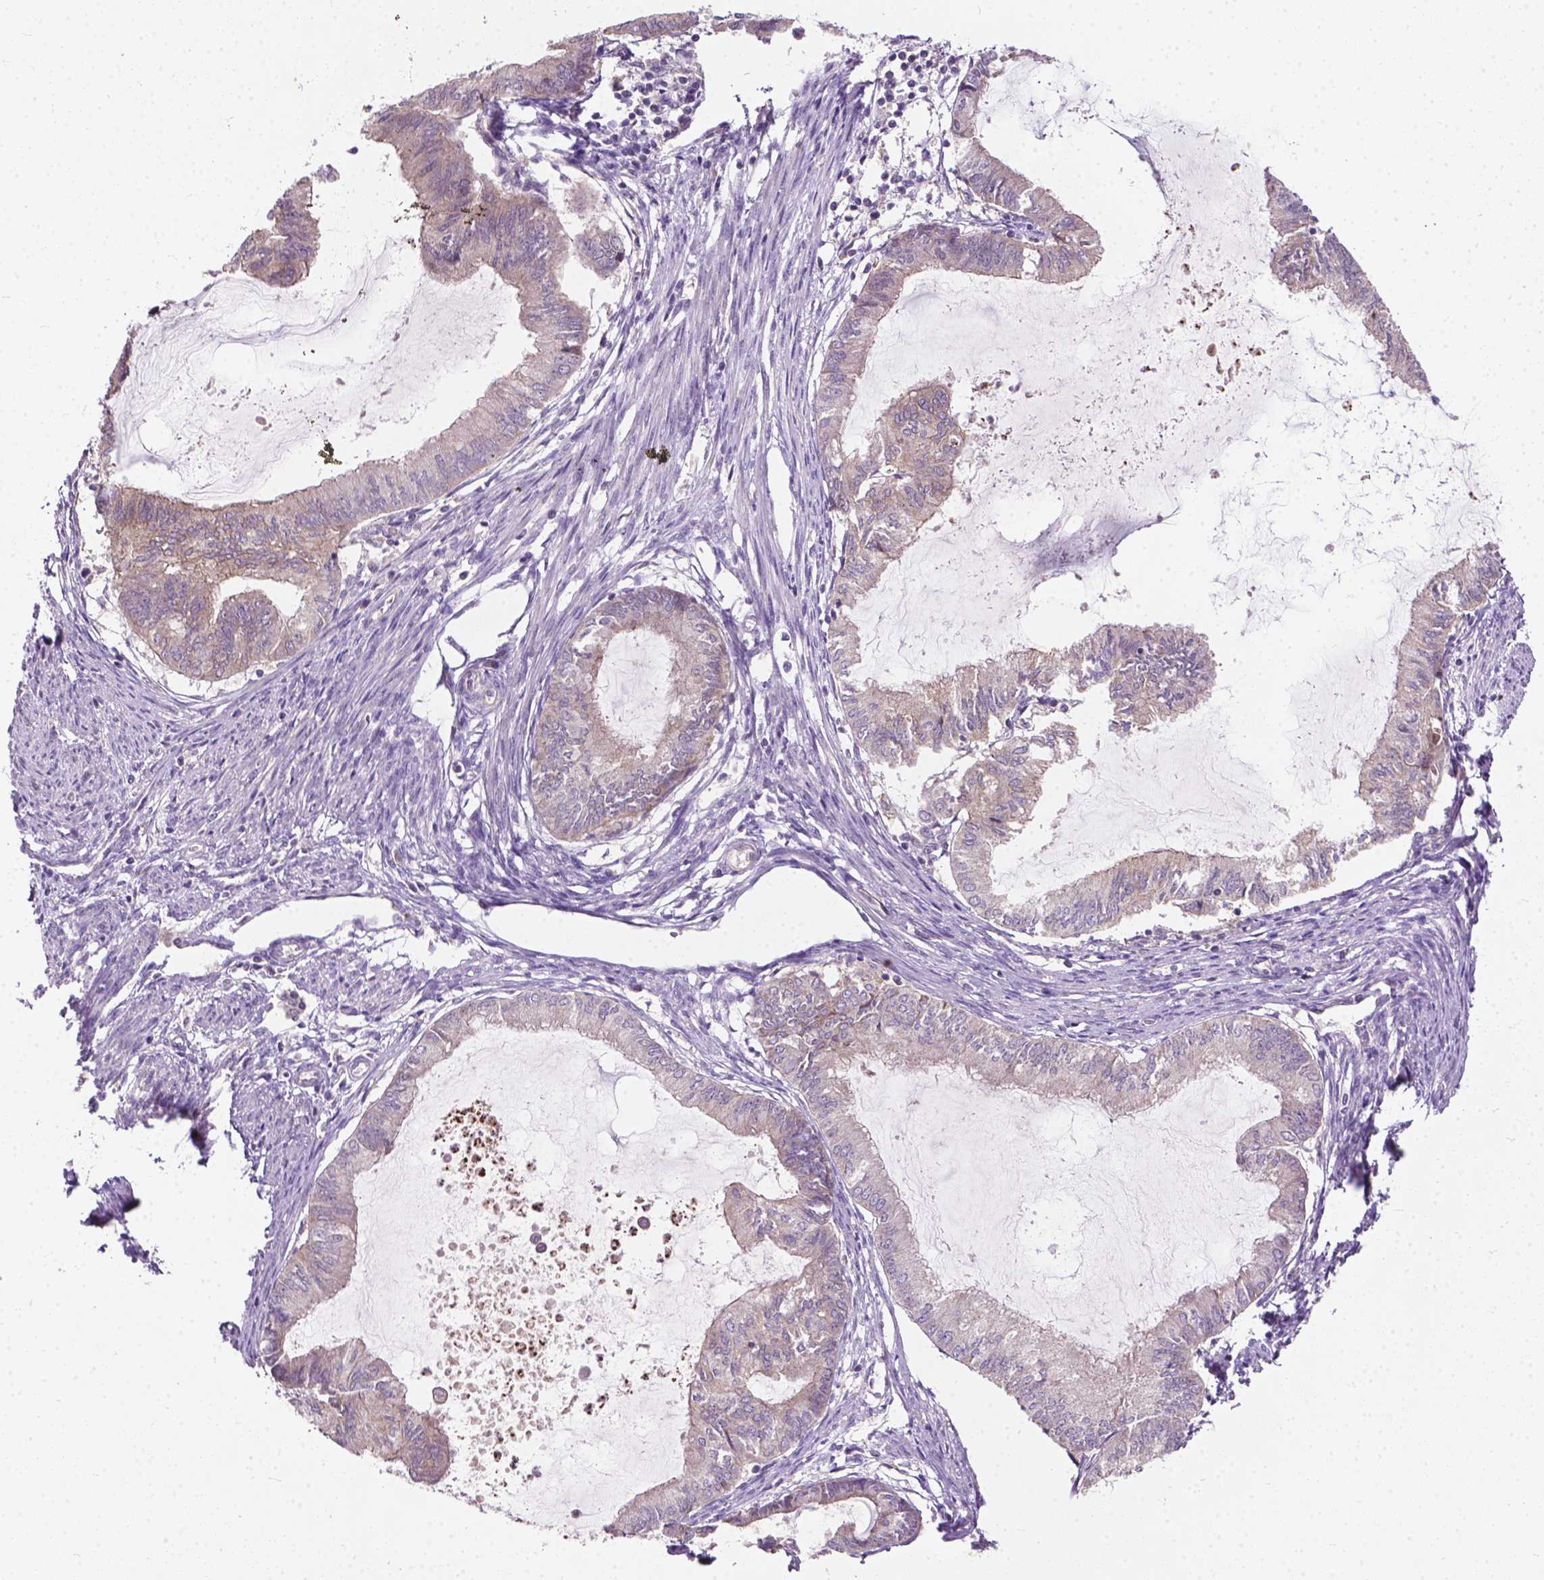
{"staining": {"intensity": "negative", "quantity": "none", "location": "none"}, "tissue": "endometrial cancer", "cell_type": "Tumor cells", "image_type": "cancer", "snomed": [{"axis": "morphology", "description": "Adenocarcinoma, NOS"}, {"axis": "topography", "description": "Endometrium"}], "caption": "The photomicrograph reveals no significant positivity in tumor cells of adenocarcinoma (endometrial).", "gene": "MZT1", "patient": {"sex": "female", "age": 86}}